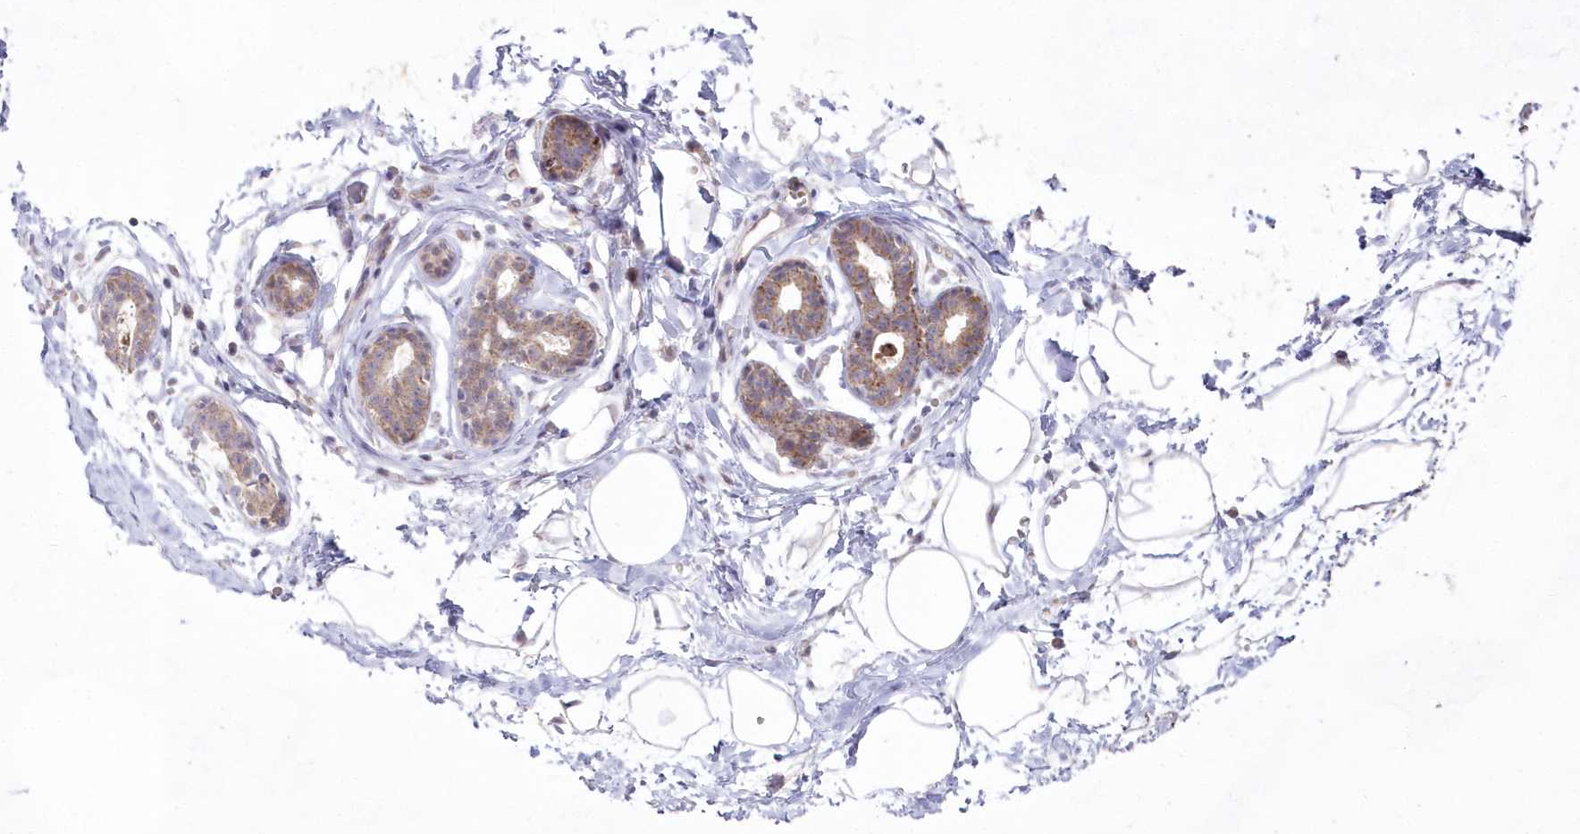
{"staining": {"intensity": "negative", "quantity": "none", "location": "none"}, "tissue": "breast", "cell_type": "Adipocytes", "image_type": "normal", "snomed": [{"axis": "morphology", "description": "Normal tissue, NOS"}, {"axis": "topography", "description": "Breast"}], "caption": "IHC image of benign breast stained for a protein (brown), which demonstrates no staining in adipocytes.", "gene": "IMPA1", "patient": {"sex": "female", "age": 23}}